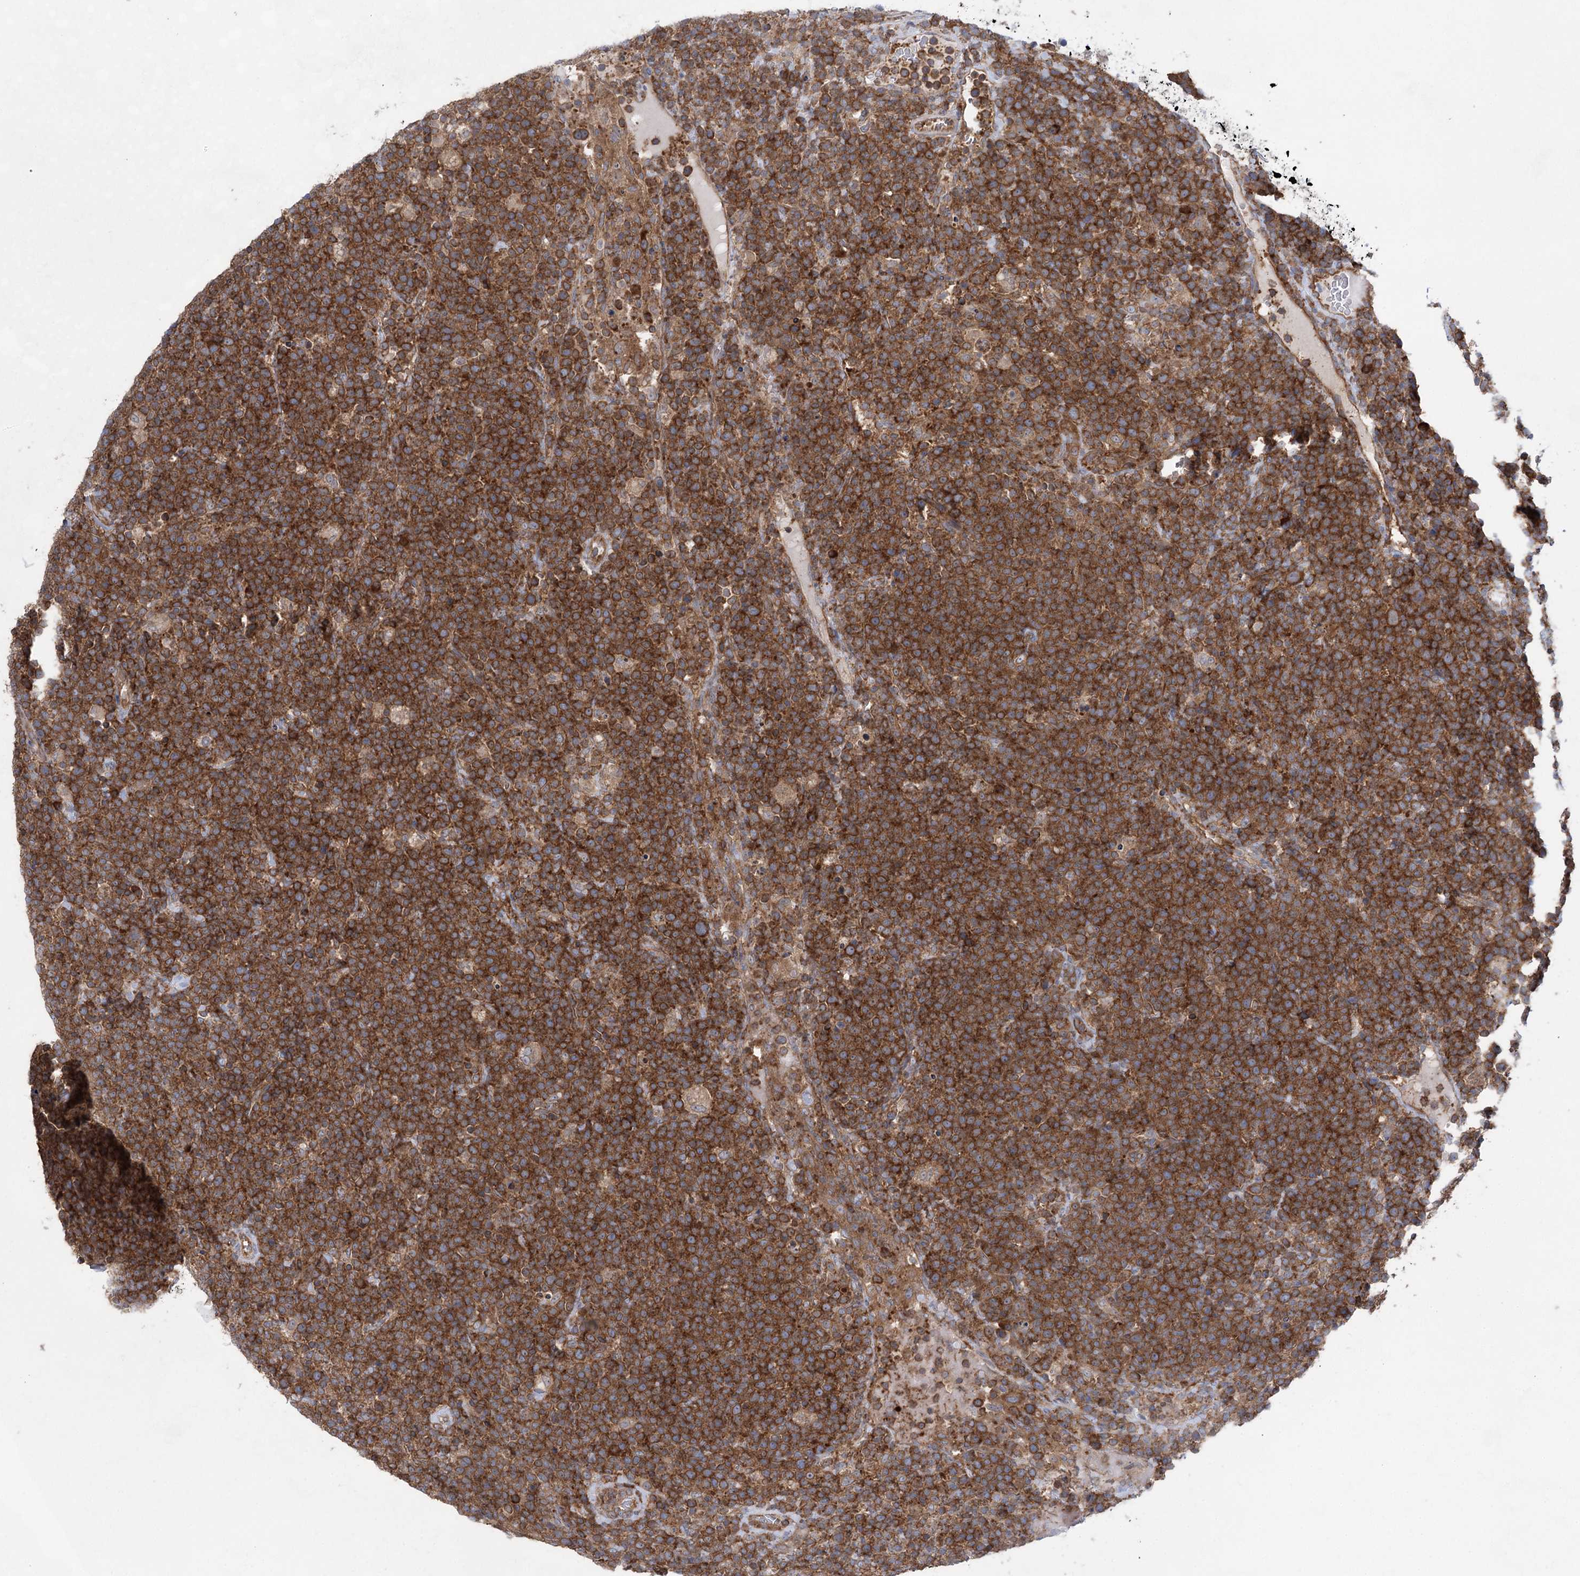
{"staining": {"intensity": "strong", "quantity": ">75%", "location": "cytoplasmic/membranous"}, "tissue": "lymphoma", "cell_type": "Tumor cells", "image_type": "cancer", "snomed": [{"axis": "morphology", "description": "Malignant lymphoma, non-Hodgkin's type, High grade"}, {"axis": "topography", "description": "Lymph node"}], "caption": "Brown immunohistochemical staining in human lymphoma reveals strong cytoplasmic/membranous positivity in approximately >75% of tumor cells.", "gene": "EIF3A", "patient": {"sex": "male", "age": 61}}